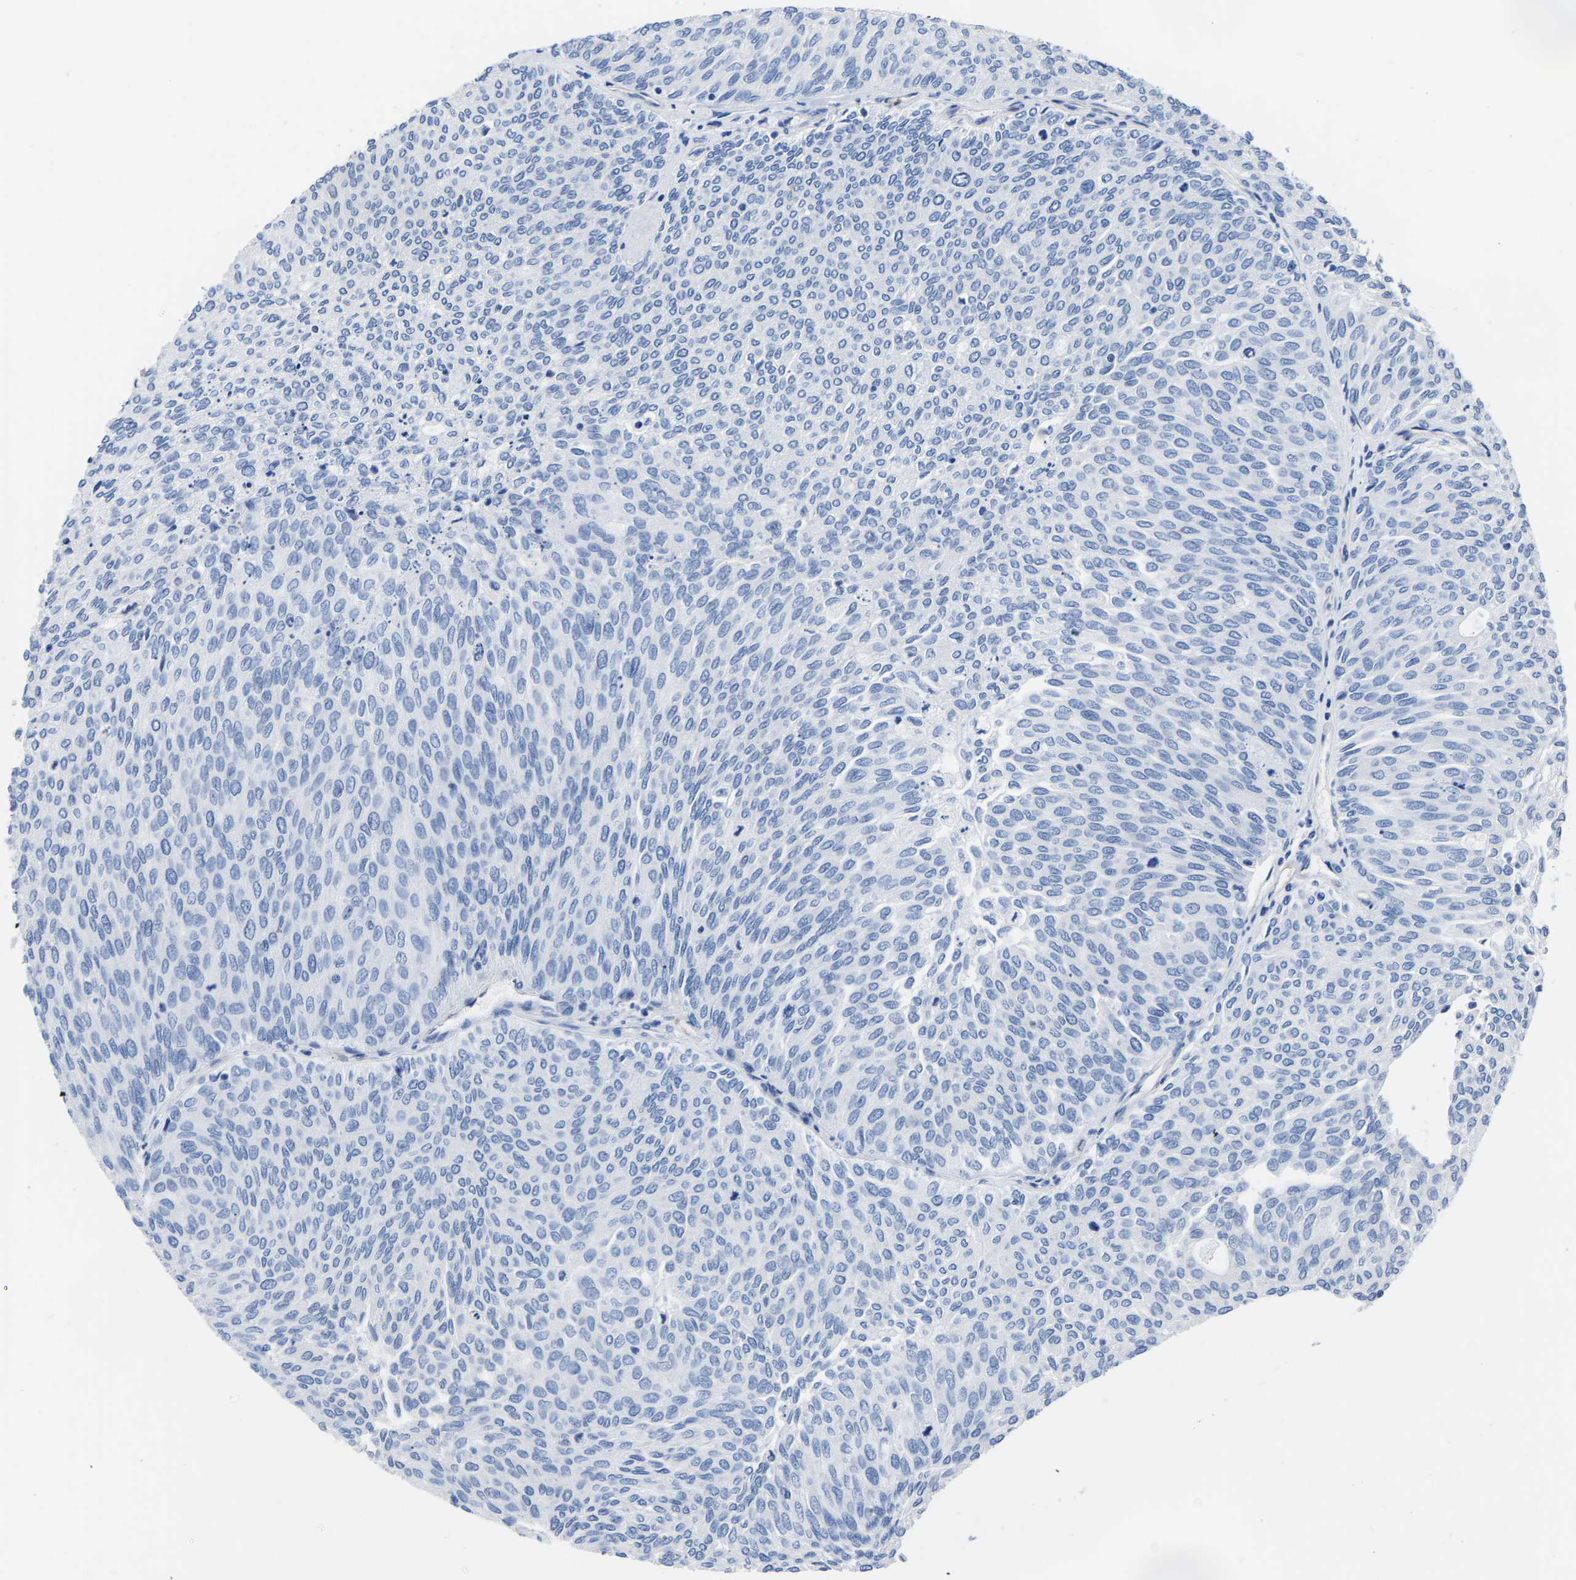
{"staining": {"intensity": "negative", "quantity": "none", "location": "none"}, "tissue": "urothelial cancer", "cell_type": "Tumor cells", "image_type": "cancer", "snomed": [{"axis": "morphology", "description": "Urothelial carcinoma, Low grade"}, {"axis": "topography", "description": "Urinary bladder"}], "caption": "Tumor cells show no significant protein expression in low-grade urothelial carcinoma. Nuclei are stained in blue.", "gene": "SLC45A3", "patient": {"sex": "female", "age": 79}}